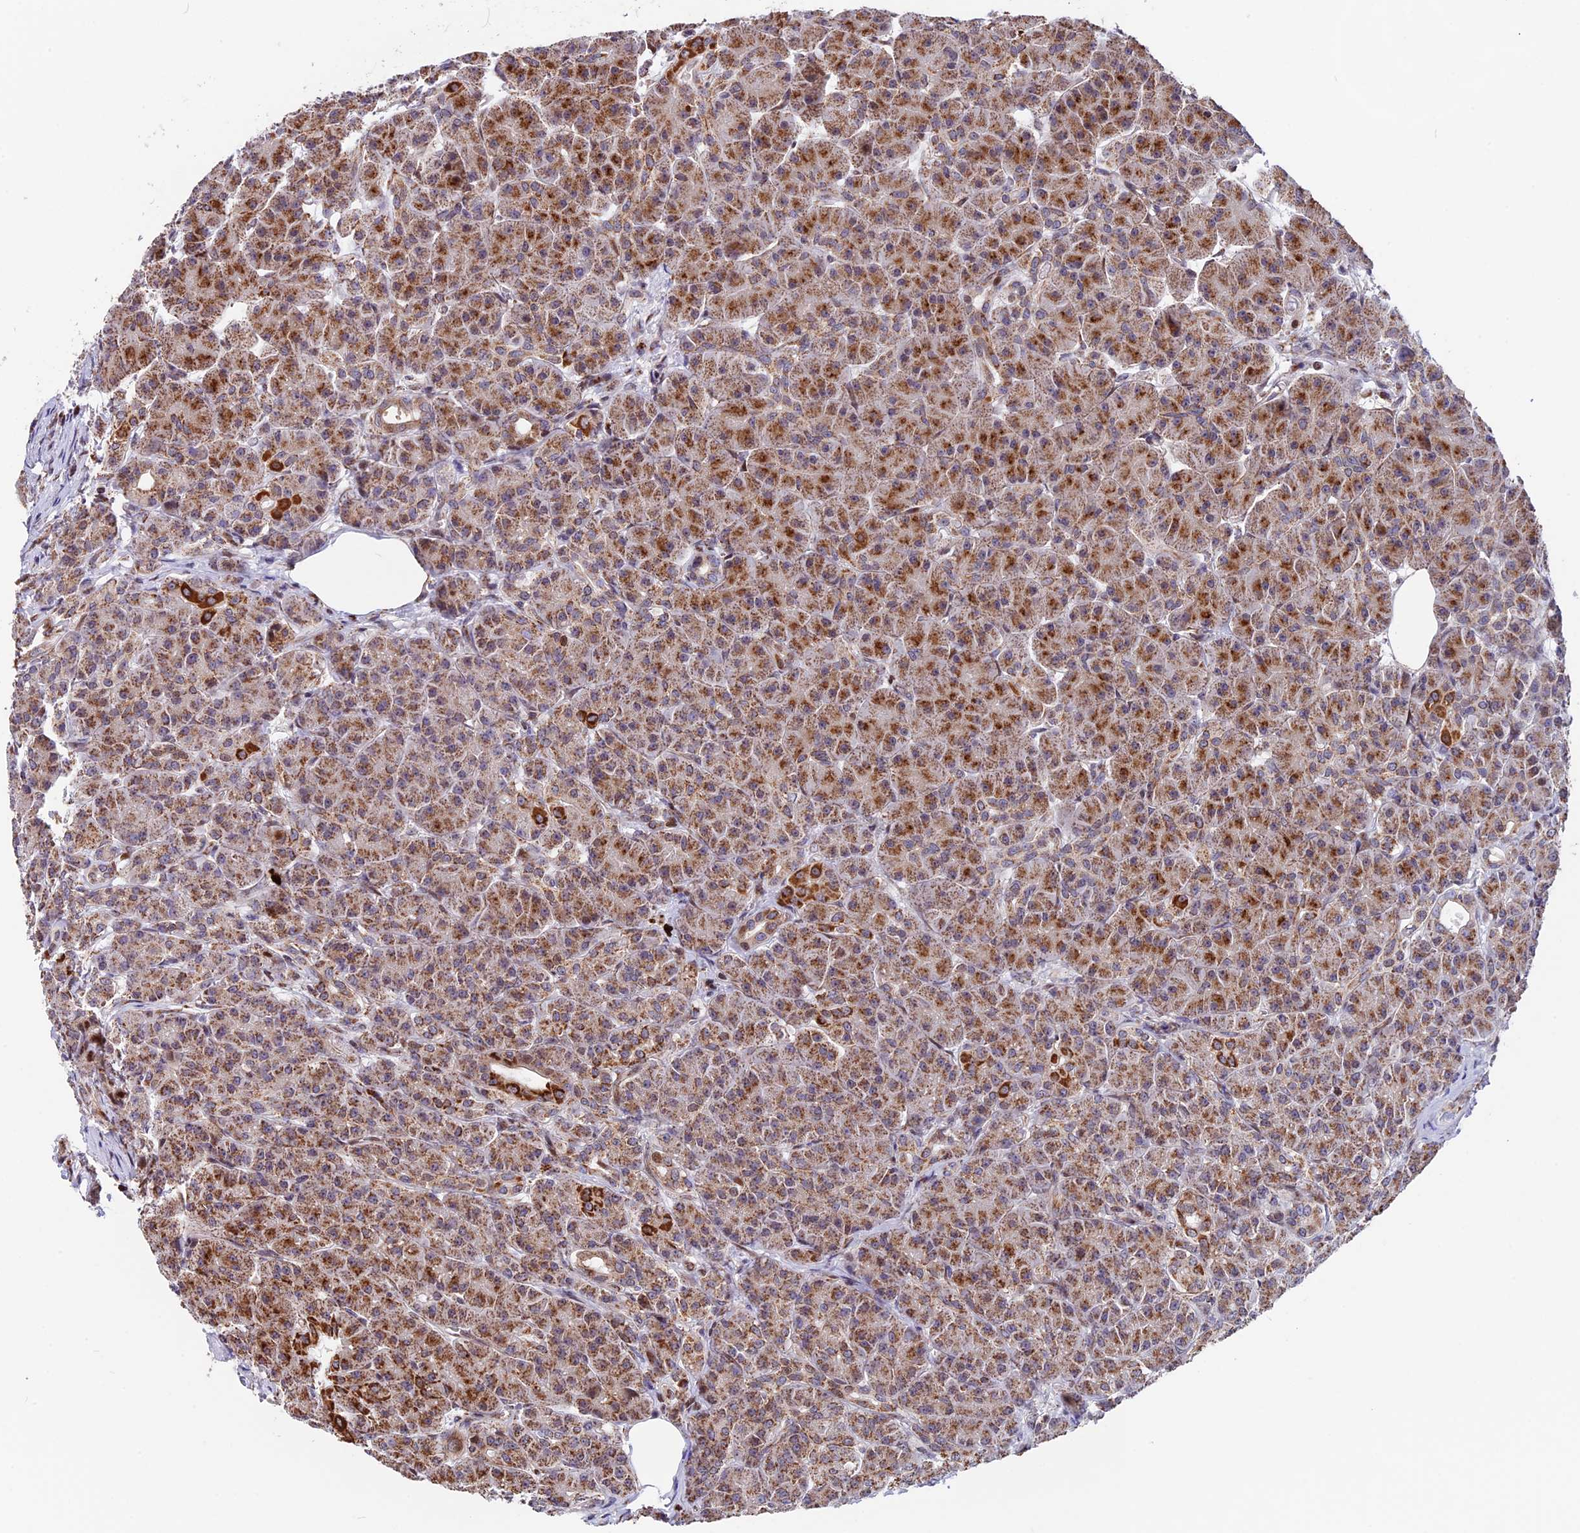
{"staining": {"intensity": "strong", "quantity": ">75%", "location": "cytoplasmic/membranous"}, "tissue": "pancreas", "cell_type": "Exocrine glandular cells", "image_type": "normal", "snomed": [{"axis": "morphology", "description": "Normal tissue, NOS"}, {"axis": "topography", "description": "Pancreas"}], "caption": "Human pancreas stained with a brown dye shows strong cytoplasmic/membranous positive staining in about >75% of exocrine glandular cells.", "gene": "FAM174C", "patient": {"sex": "male", "age": 63}}